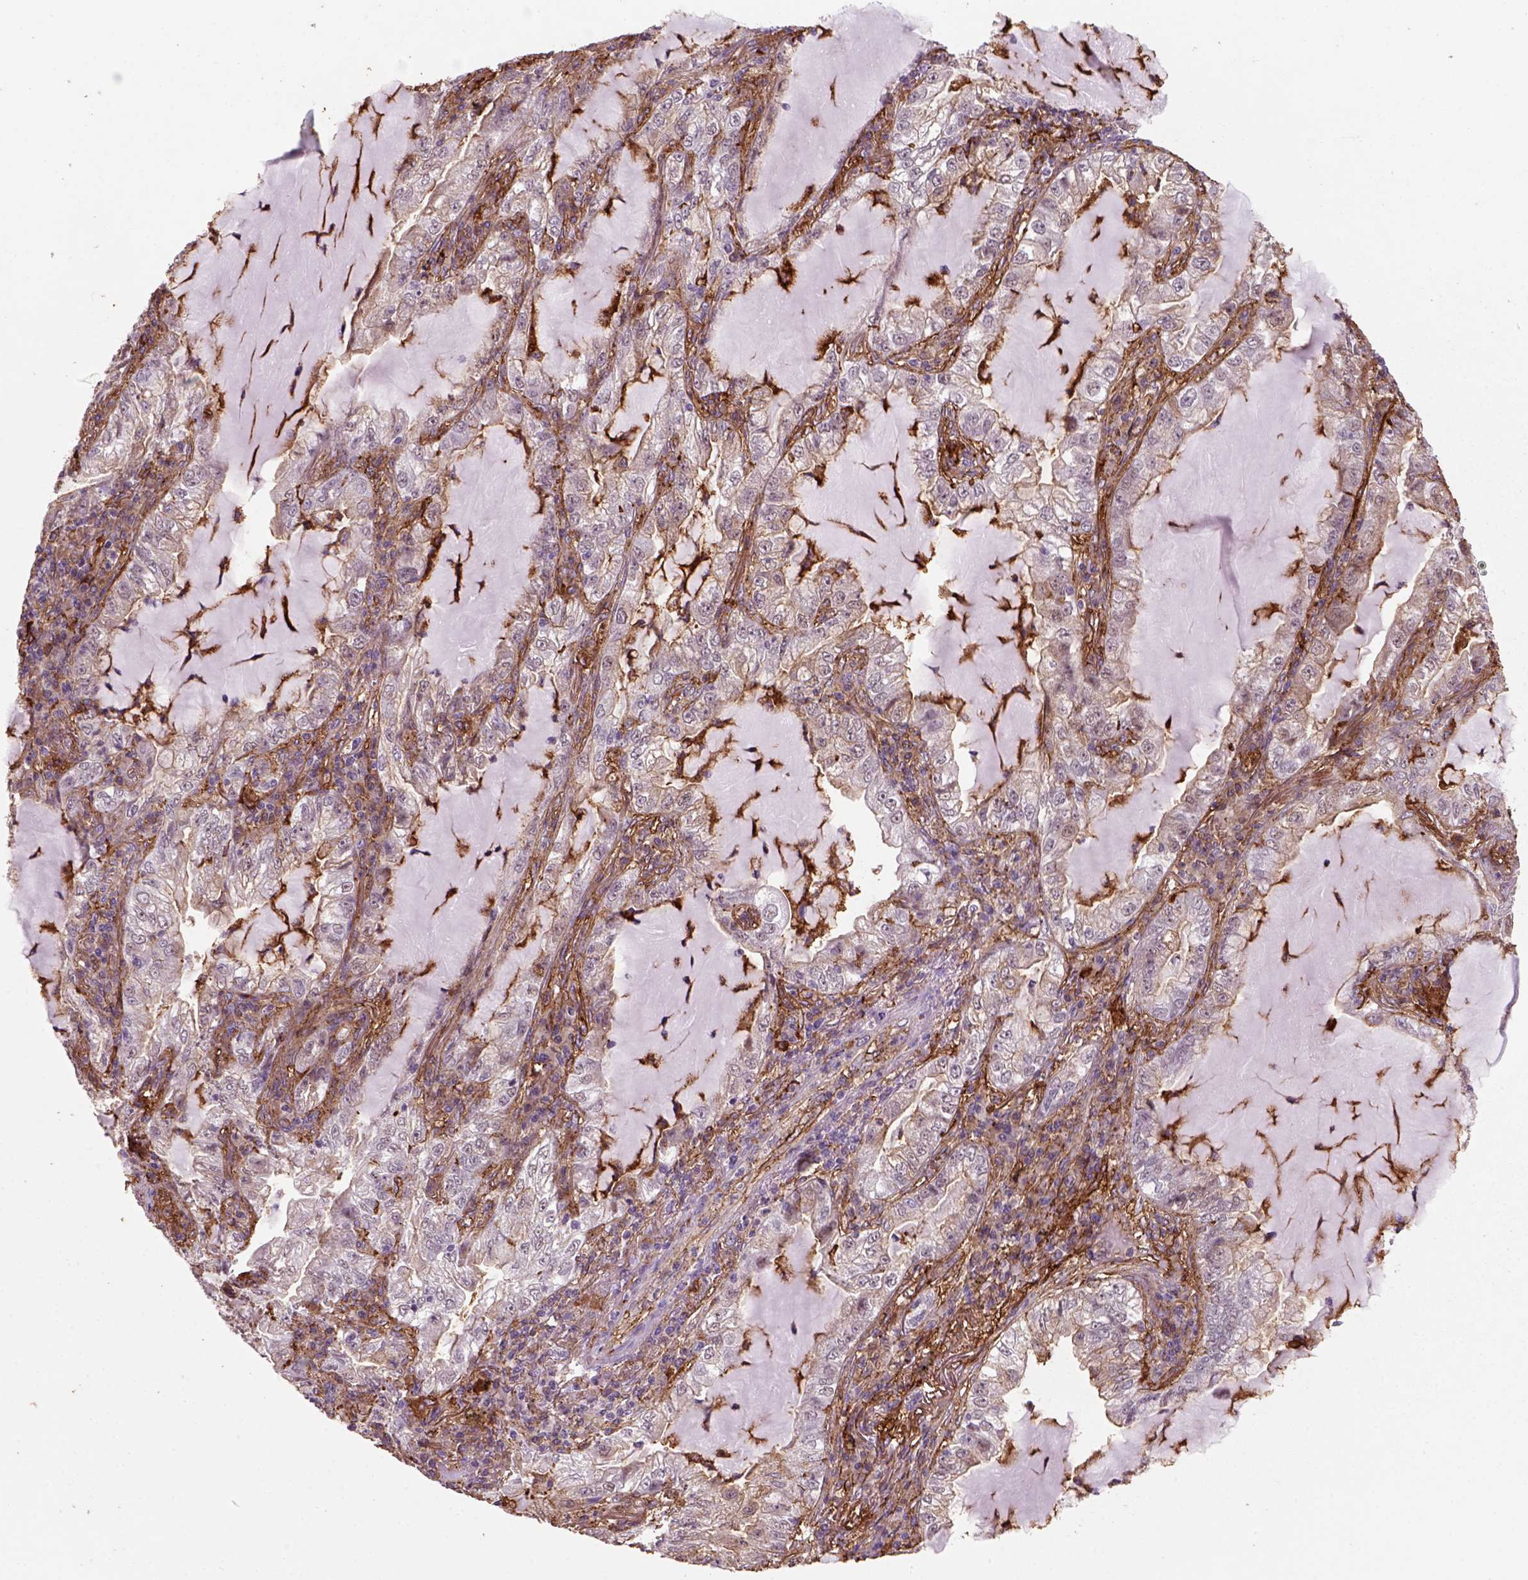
{"staining": {"intensity": "negative", "quantity": "none", "location": "none"}, "tissue": "lung cancer", "cell_type": "Tumor cells", "image_type": "cancer", "snomed": [{"axis": "morphology", "description": "Adenocarcinoma, NOS"}, {"axis": "topography", "description": "Lung"}], "caption": "Tumor cells are negative for protein expression in human lung cancer.", "gene": "MARCKS", "patient": {"sex": "female", "age": 73}}